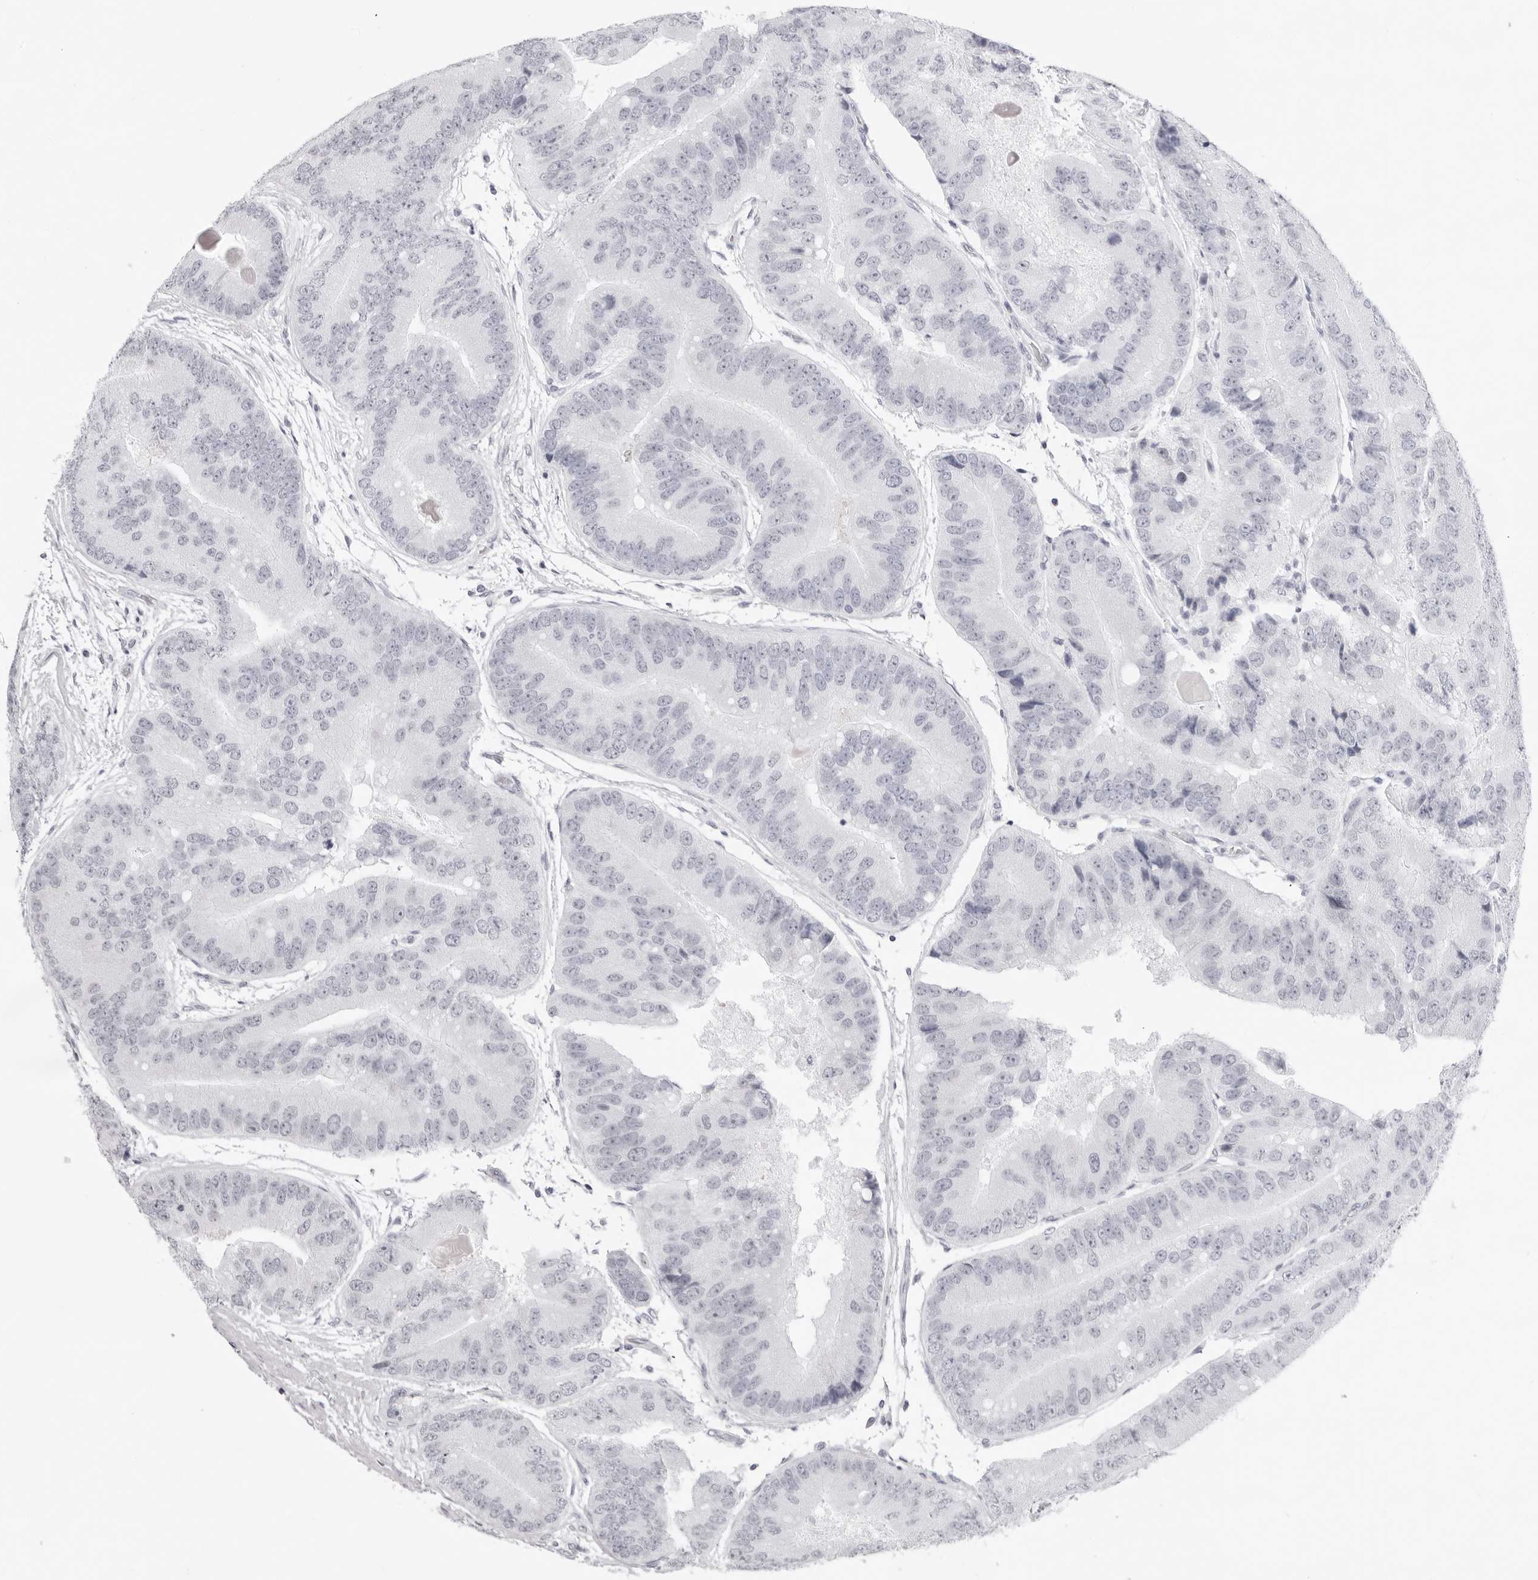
{"staining": {"intensity": "negative", "quantity": "none", "location": "none"}, "tissue": "prostate cancer", "cell_type": "Tumor cells", "image_type": "cancer", "snomed": [{"axis": "morphology", "description": "Adenocarcinoma, High grade"}, {"axis": "topography", "description": "Prostate"}], "caption": "This is a micrograph of immunohistochemistry staining of prostate cancer, which shows no staining in tumor cells.", "gene": "KLK12", "patient": {"sex": "male", "age": 70}}